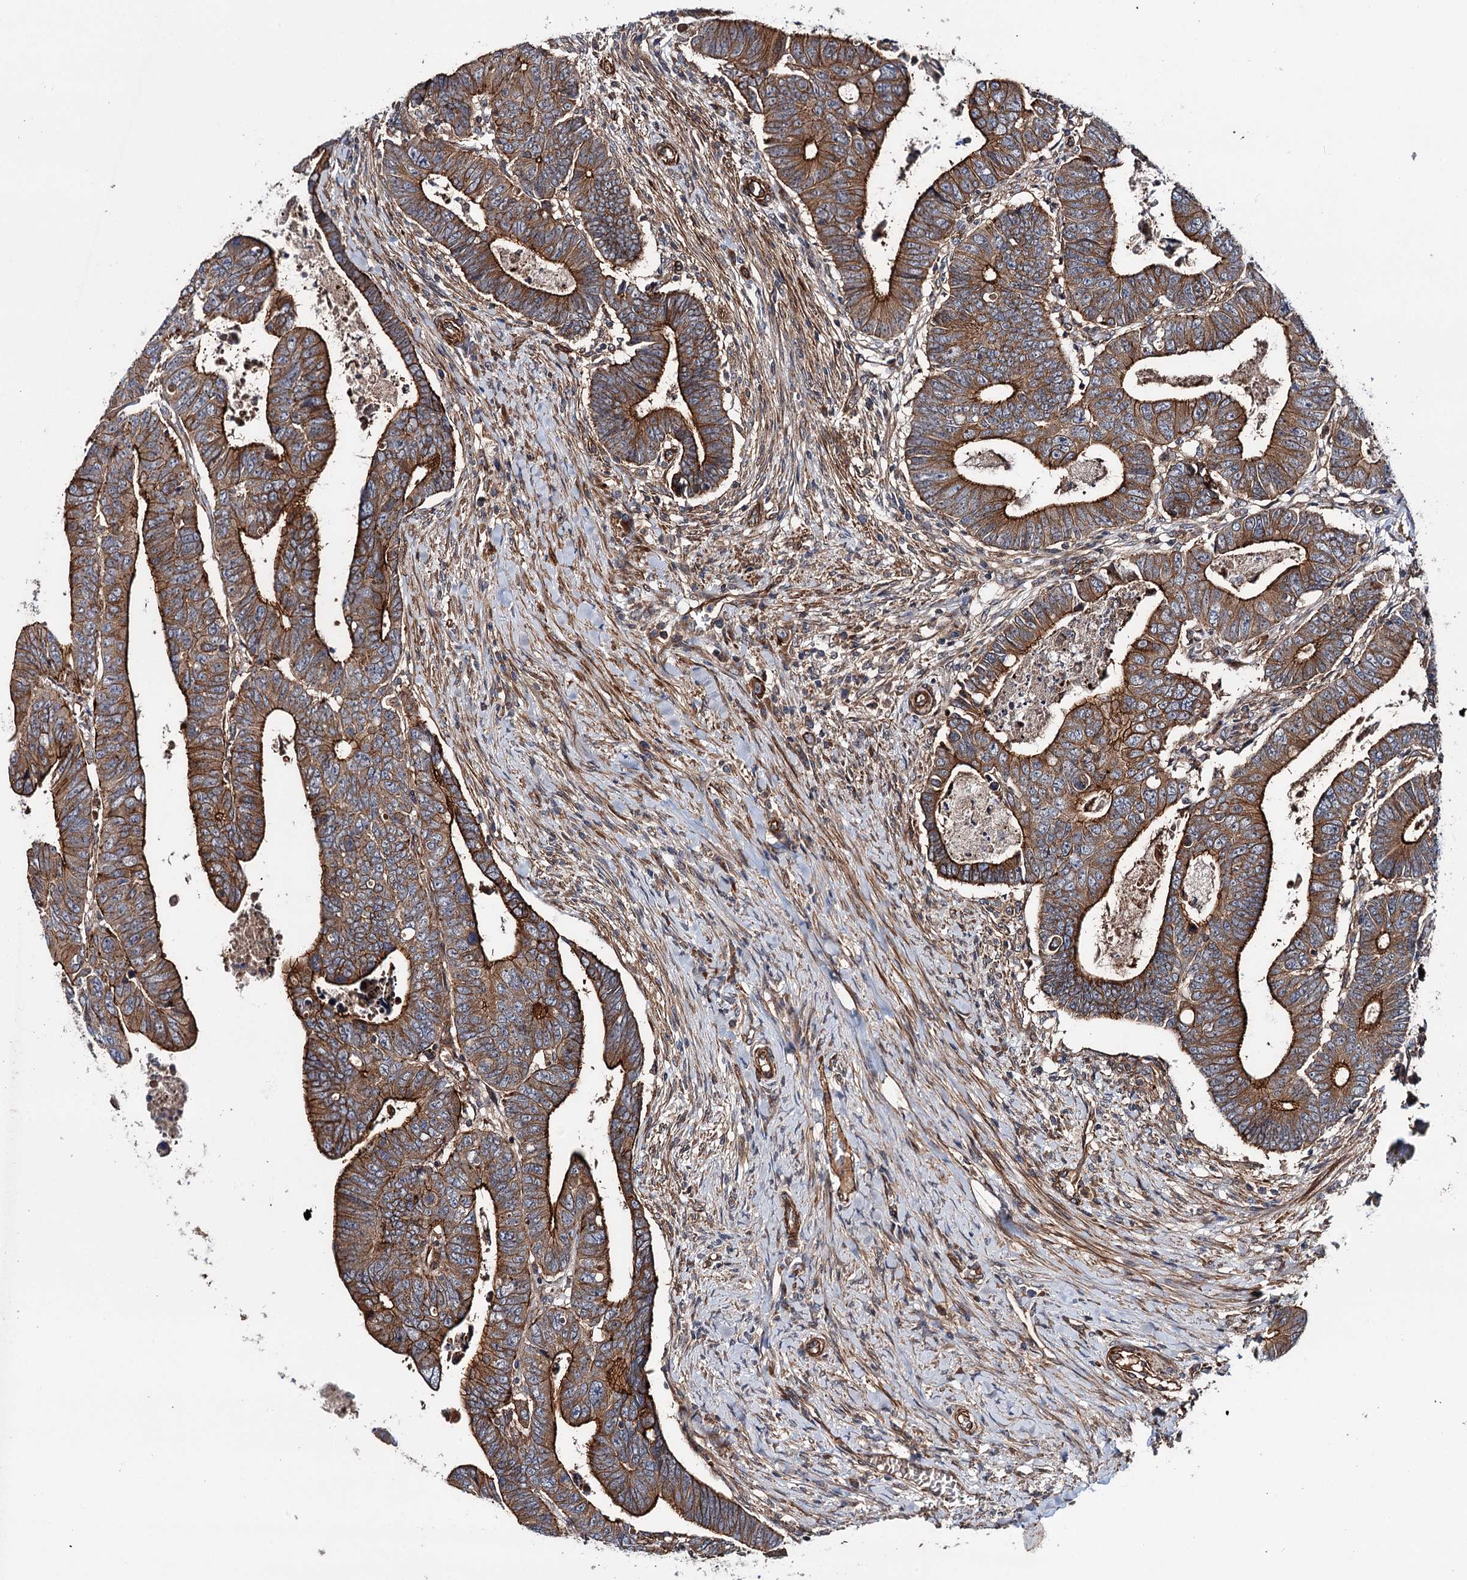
{"staining": {"intensity": "strong", "quantity": ">75%", "location": "cytoplasmic/membranous"}, "tissue": "colorectal cancer", "cell_type": "Tumor cells", "image_type": "cancer", "snomed": [{"axis": "morphology", "description": "Normal tissue, NOS"}, {"axis": "morphology", "description": "Adenocarcinoma, NOS"}, {"axis": "topography", "description": "Rectum"}], "caption": "IHC of colorectal cancer (adenocarcinoma) displays high levels of strong cytoplasmic/membranous staining in approximately >75% of tumor cells.", "gene": "ADGRG4", "patient": {"sex": "female", "age": 65}}